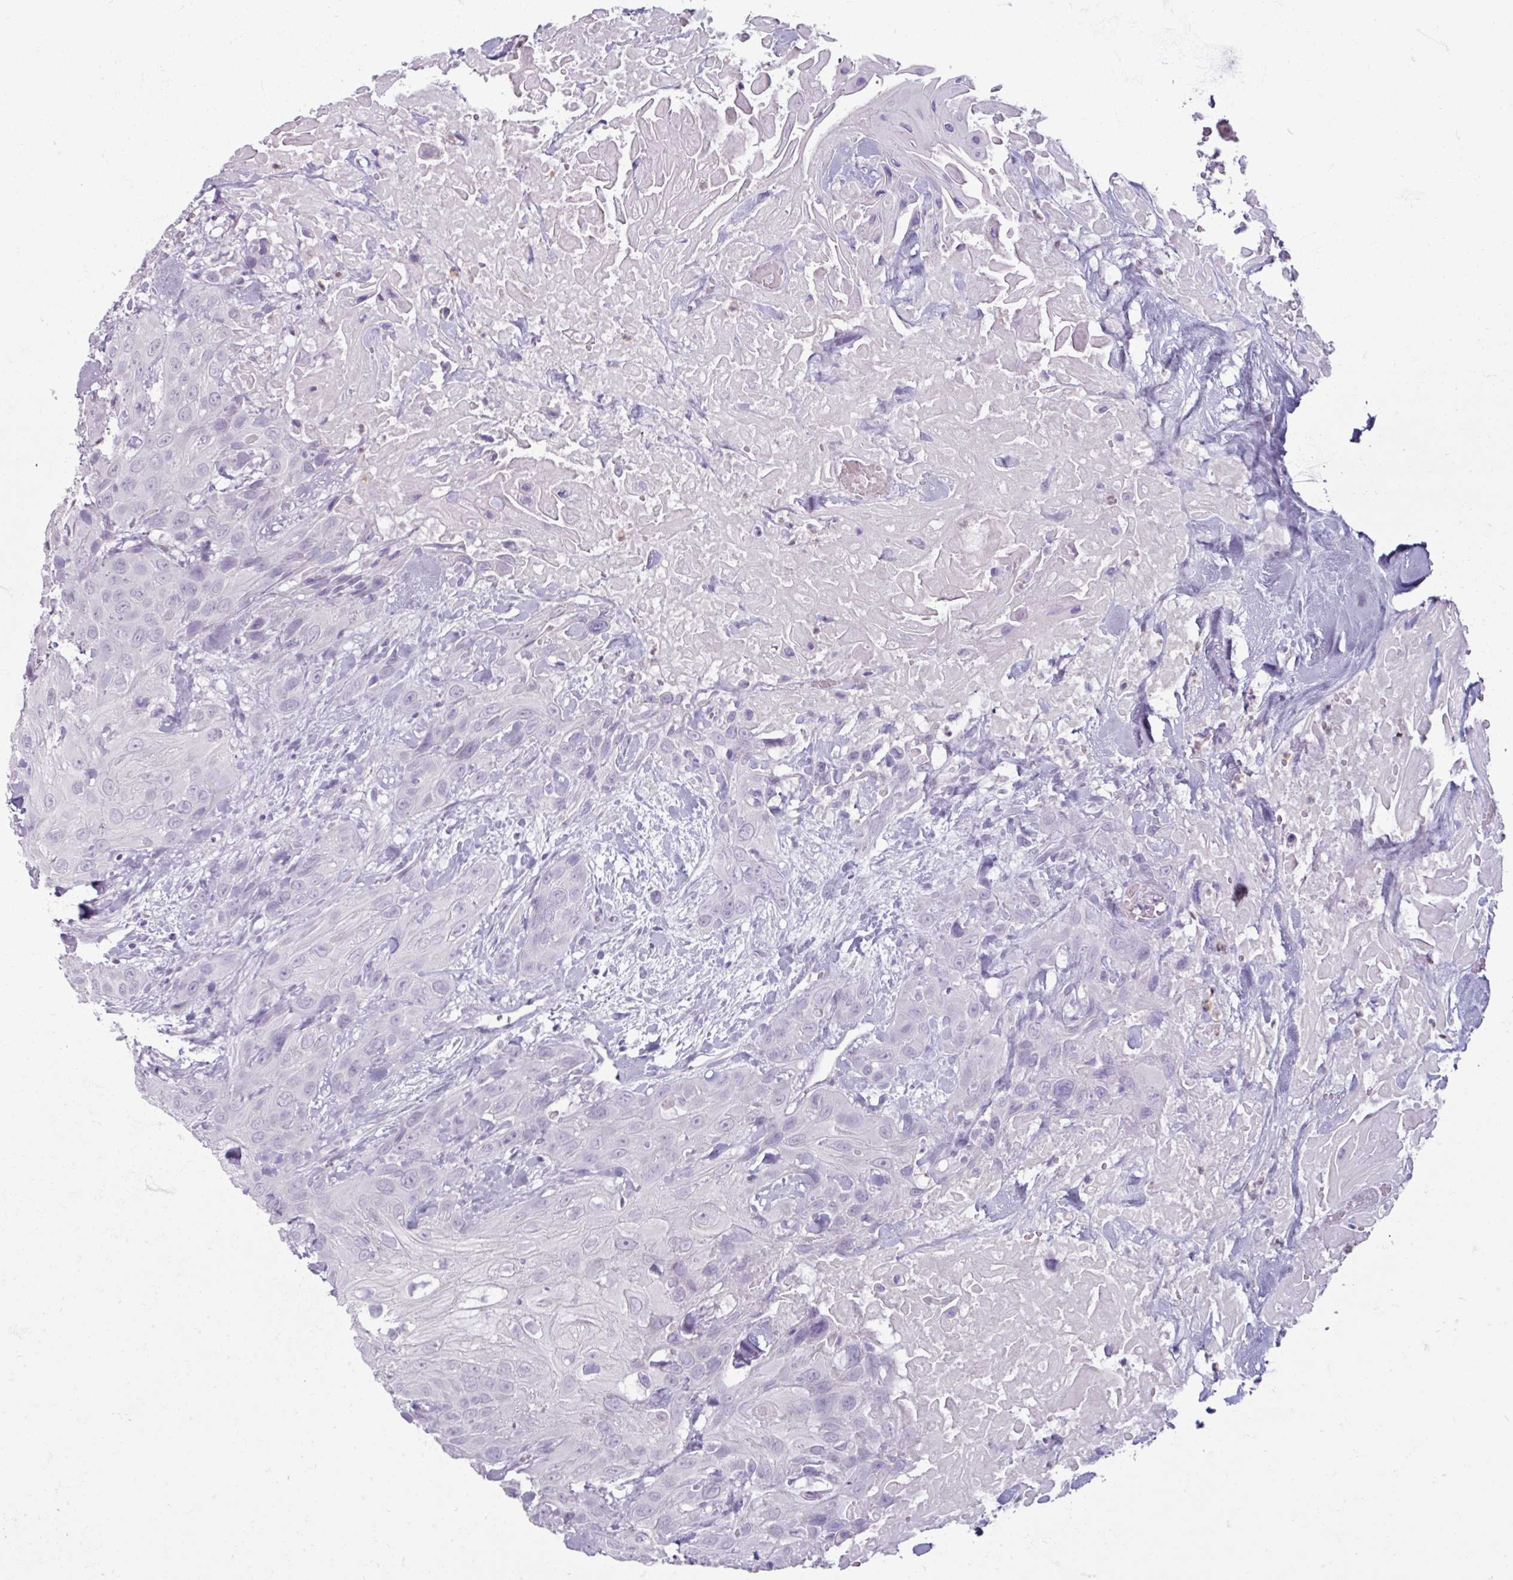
{"staining": {"intensity": "negative", "quantity": "none", "location": "none"}, "tissue": "head and neck cancer", "cell_type": "Tumor cells", "image_type": "cancer", "snomed": [{"axis": "morphology", "description": "Squamous cell carcinoma, NOS"}, {"axis": "topography", "description": "Head-Neck"}], "caption": "This is an immunohistochemistry (IHC) image of head and neck cancer (squamous cell carcinoma). There is no staining in tumor cells.", "gene": "ARG1", "patient": {"sex": "male", "age": 81}}